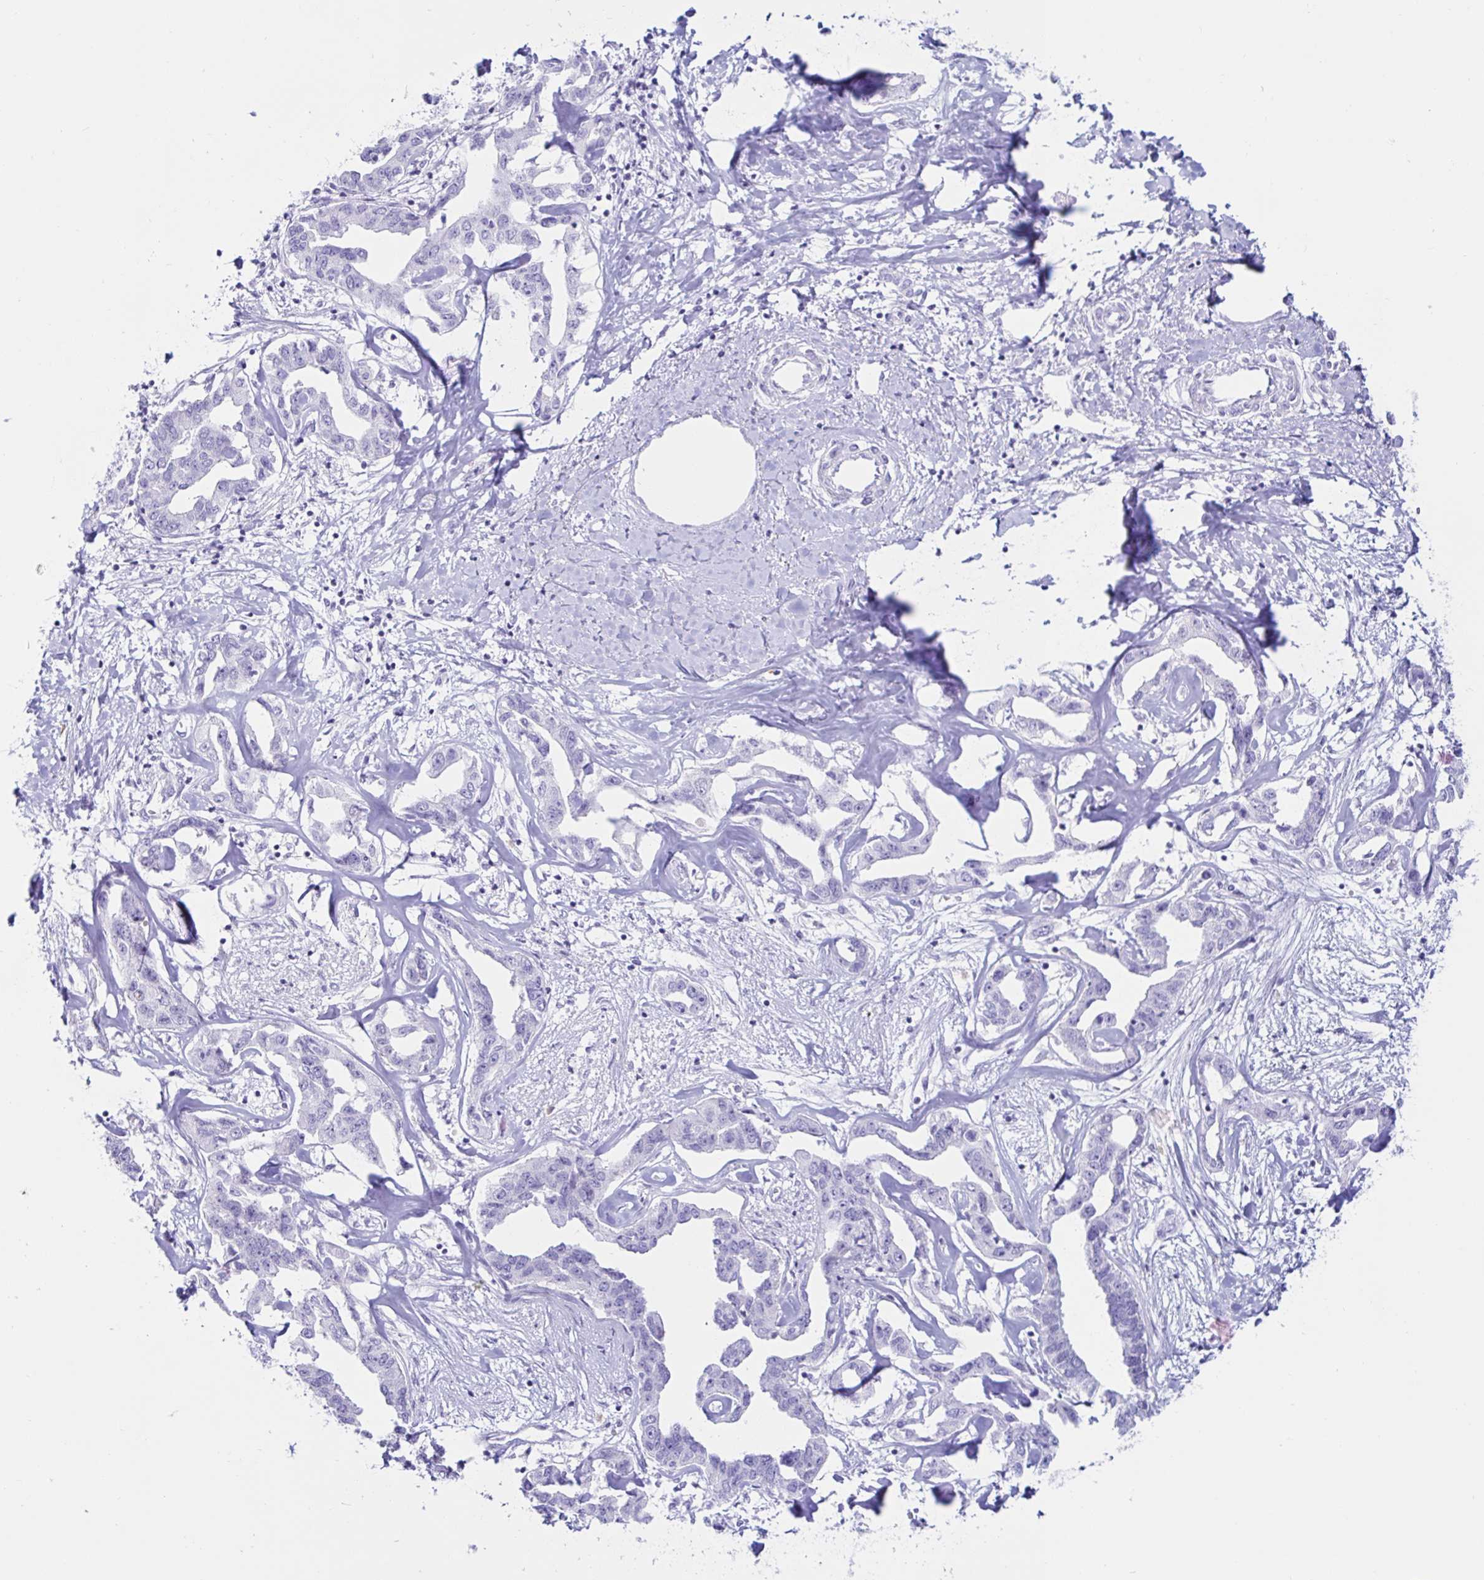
{"staining": {"intensity": "negative", "quantity": "none", "location": "none"}, "tissue": "liver cancer", "cell_type": "Tumor cells", "image_type": "cancer", "snomed": [{"axis": "morphology", "description": "Cholangiocarcinoma"}, {"axis": "topography", "description": "Liver"}], "caption": "This is an IHC image of liver cancer. There is no staining in tumor cells.", "gene": "BEST1", "patient": {"sex": "male", "age": 59}}